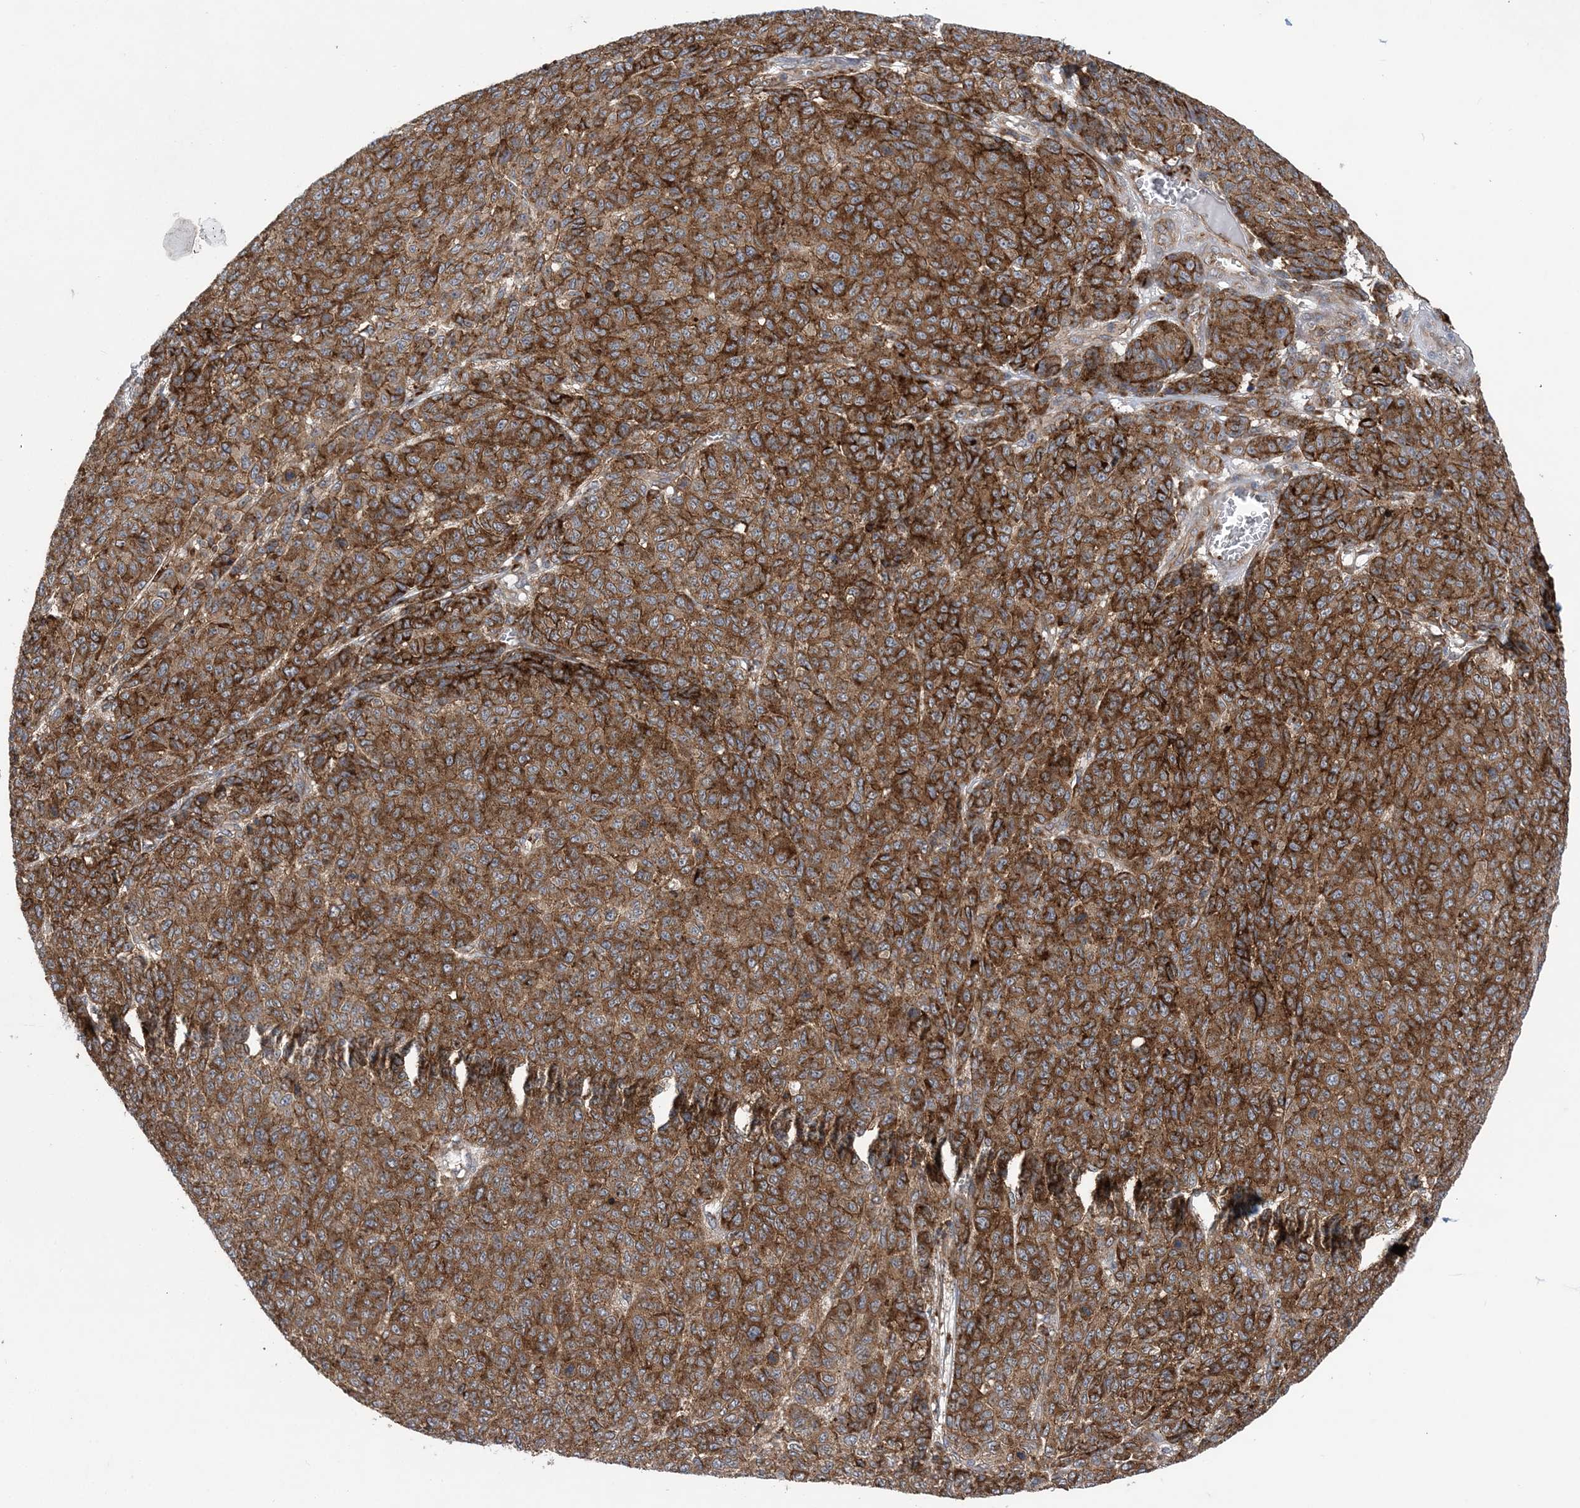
{"staining": {"intensity": "strong", "quantity": ">75%", "location": "cytoplasmic/membranous"}, "tissue": "melanoma", "cell_type": "Tumor cells", "image_type": "cancer", "snomed": [{"axis": "morphology", "description": "Malignant melanoma, NOS"}, {"axis": "topography", "description": "Skin"}], "caption": "Approximately >75% of tumor cells in human melanoma exhibit strong cytoplasmic/membranous protein positivity as visualized by brown immunohistochemical staining.", "gene": "PTTG1IP", "patient": {"sex": "male", "age": 49}}